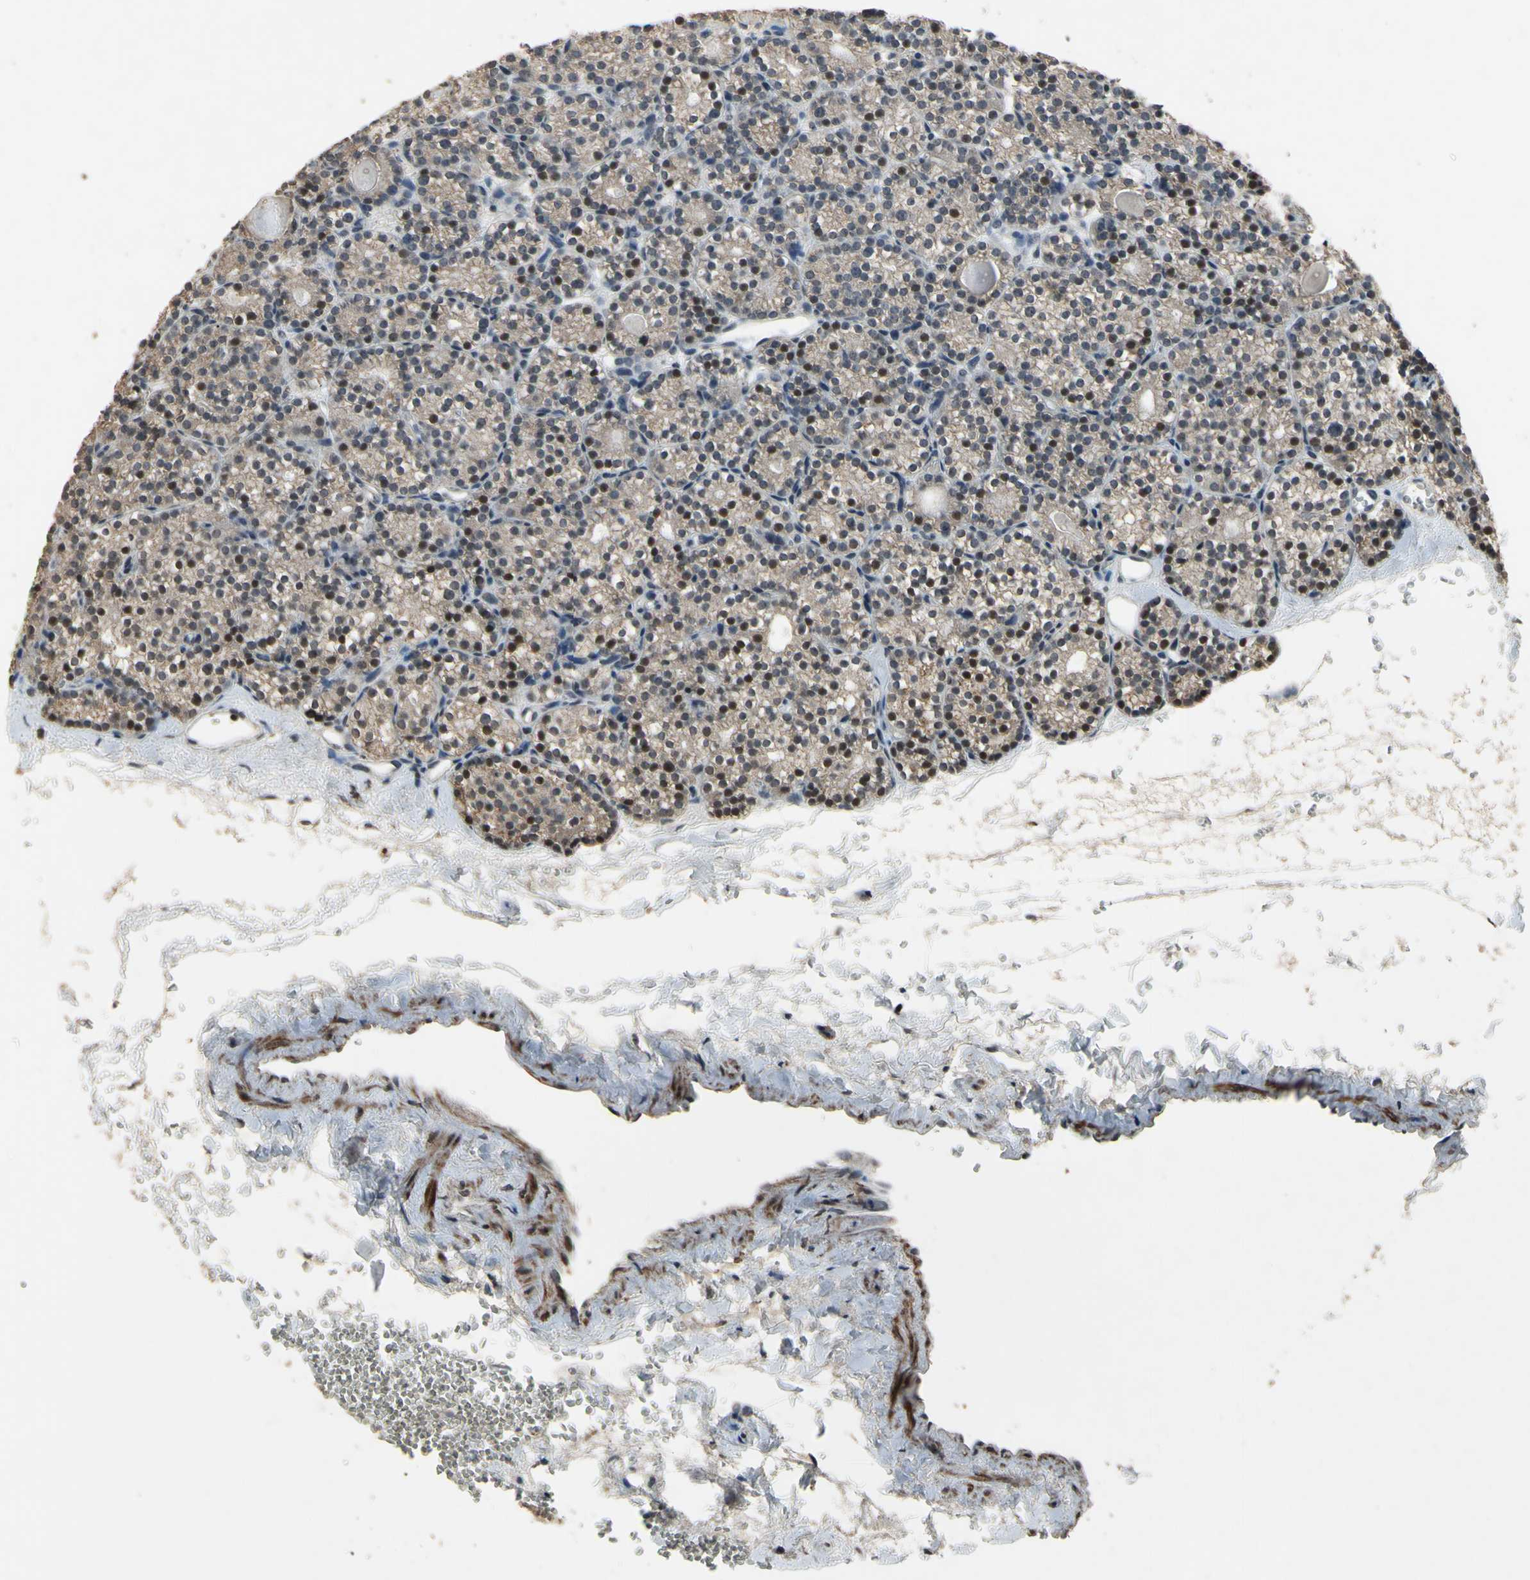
{"staining": {"intensity": "strong", "quantity": "<25%", "location": "cytoplasmic/membranous"}, "tissue": "parathyroid gland", "cell_type": "Glandular cells", "image_type": "normal", "snomed": [{"axis": "morphology", "description": "Normal tissue, NOS"}, {"axis": "topography", "description": "Parathyroid gland"}], "caption": "IHC histopathology image of unremarkable parathyroid gland: parathyroid gland stained using immunohistochemistry (IHC) exhibits medium levels of strong protein expression localized specifically in the cytoplasmic/membranous of glandular cells, appearing as a cytoplasmic/membranous brown color.", "gene": "ZNF174", "patient": {"sex": "female", "age": 64}}